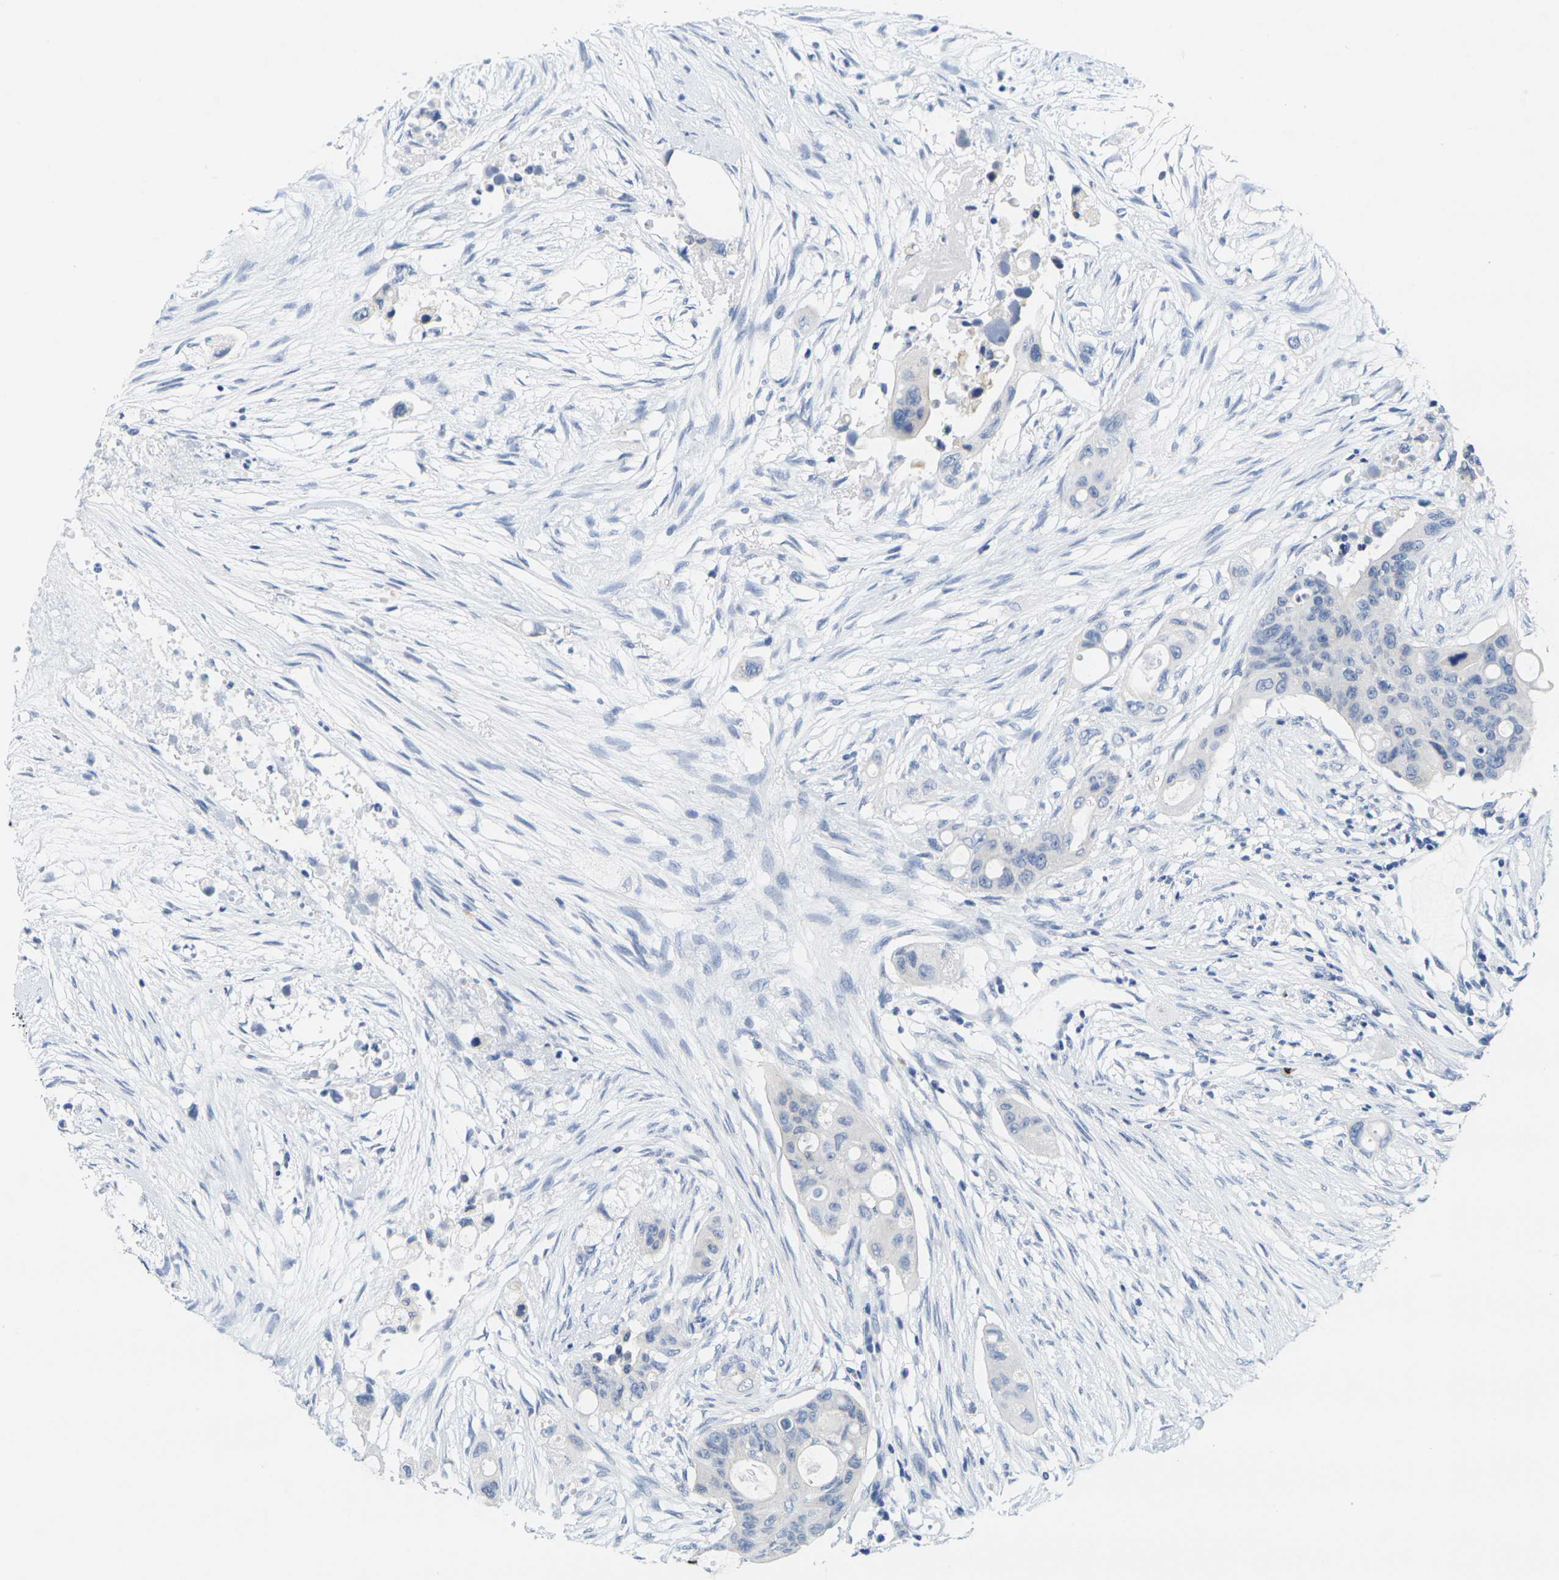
{"staining": {"intensity": "negative", "quantity": "none", "location": "none"}, "tissue": "colorectal cancer", "cell_type": "Tumor cells", "image_type": "cancer", "snomed": [{"axis": "morphology", "description": "Adenocarcinoma, NOS"}, {"axis": "topography", "description": "Colon"}], "caption": "Adenocarcinoma (colorectal) was stained to show a protein in brown. There is no significant expression in tumor cells.", "gene": "HLA-DOB", "patient": {"sex": "female", "age": 57}}